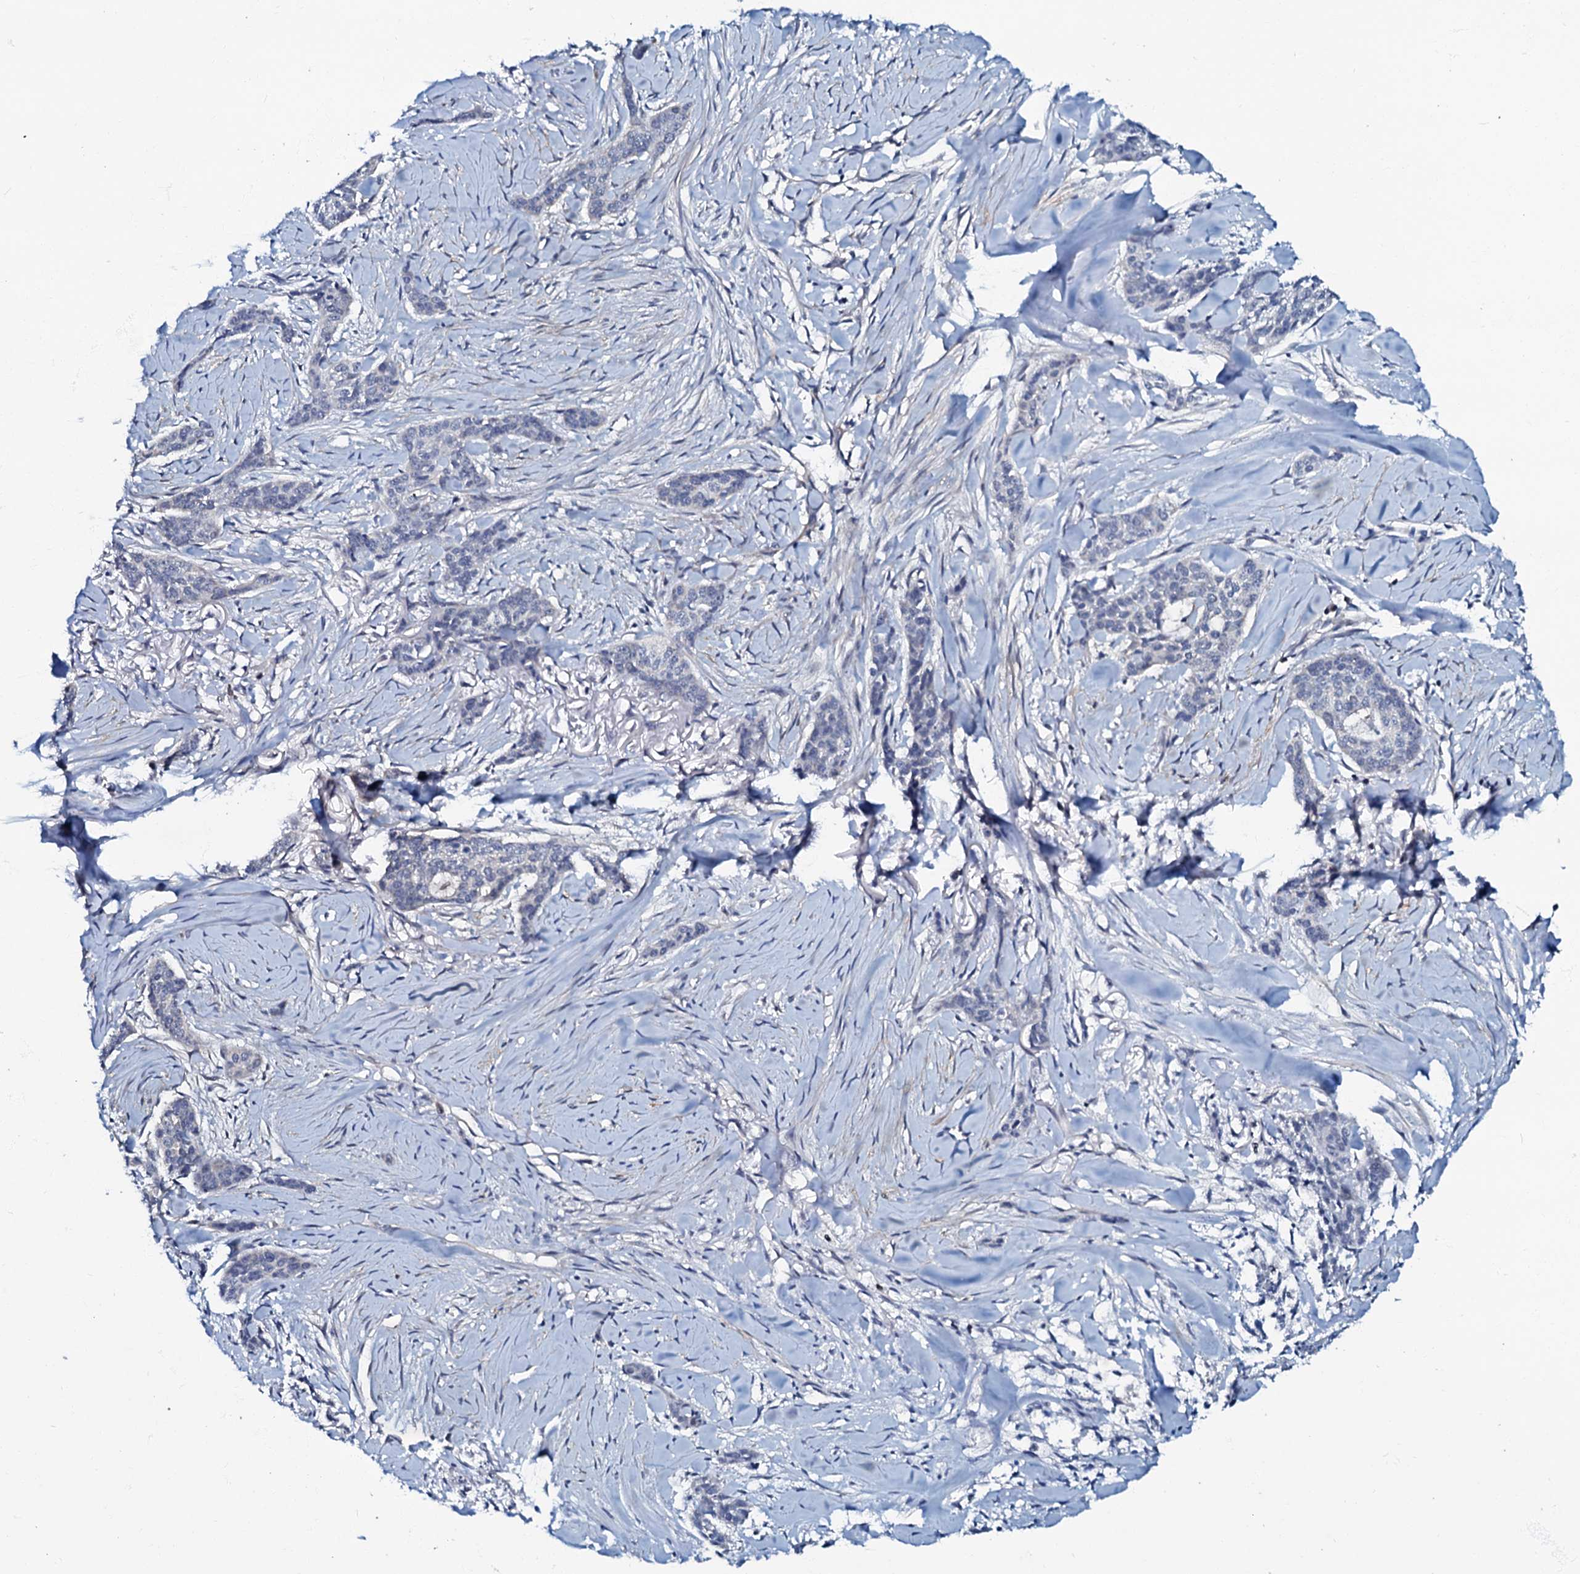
{"staining": {"intensity": "negative", "quantity": "none", "location": "none"}, "tissue": "skin cancer", "cell_type": "Tumor cells", "image_type": "cancer", "snomed": [{"axis": "morphology", "description": "Basal cell carcinoma"}, {"axis": "topography", "description": "Skin"}], "caption": "Immunohistochemistry (IHC) image of neoplastic tissue: human skin basal cell carcinoma stained with DAB exhibits no significant protein staining in tumor cells.", "gene": "MRPL51", "patient": {"sex": "female", "age": 64}}